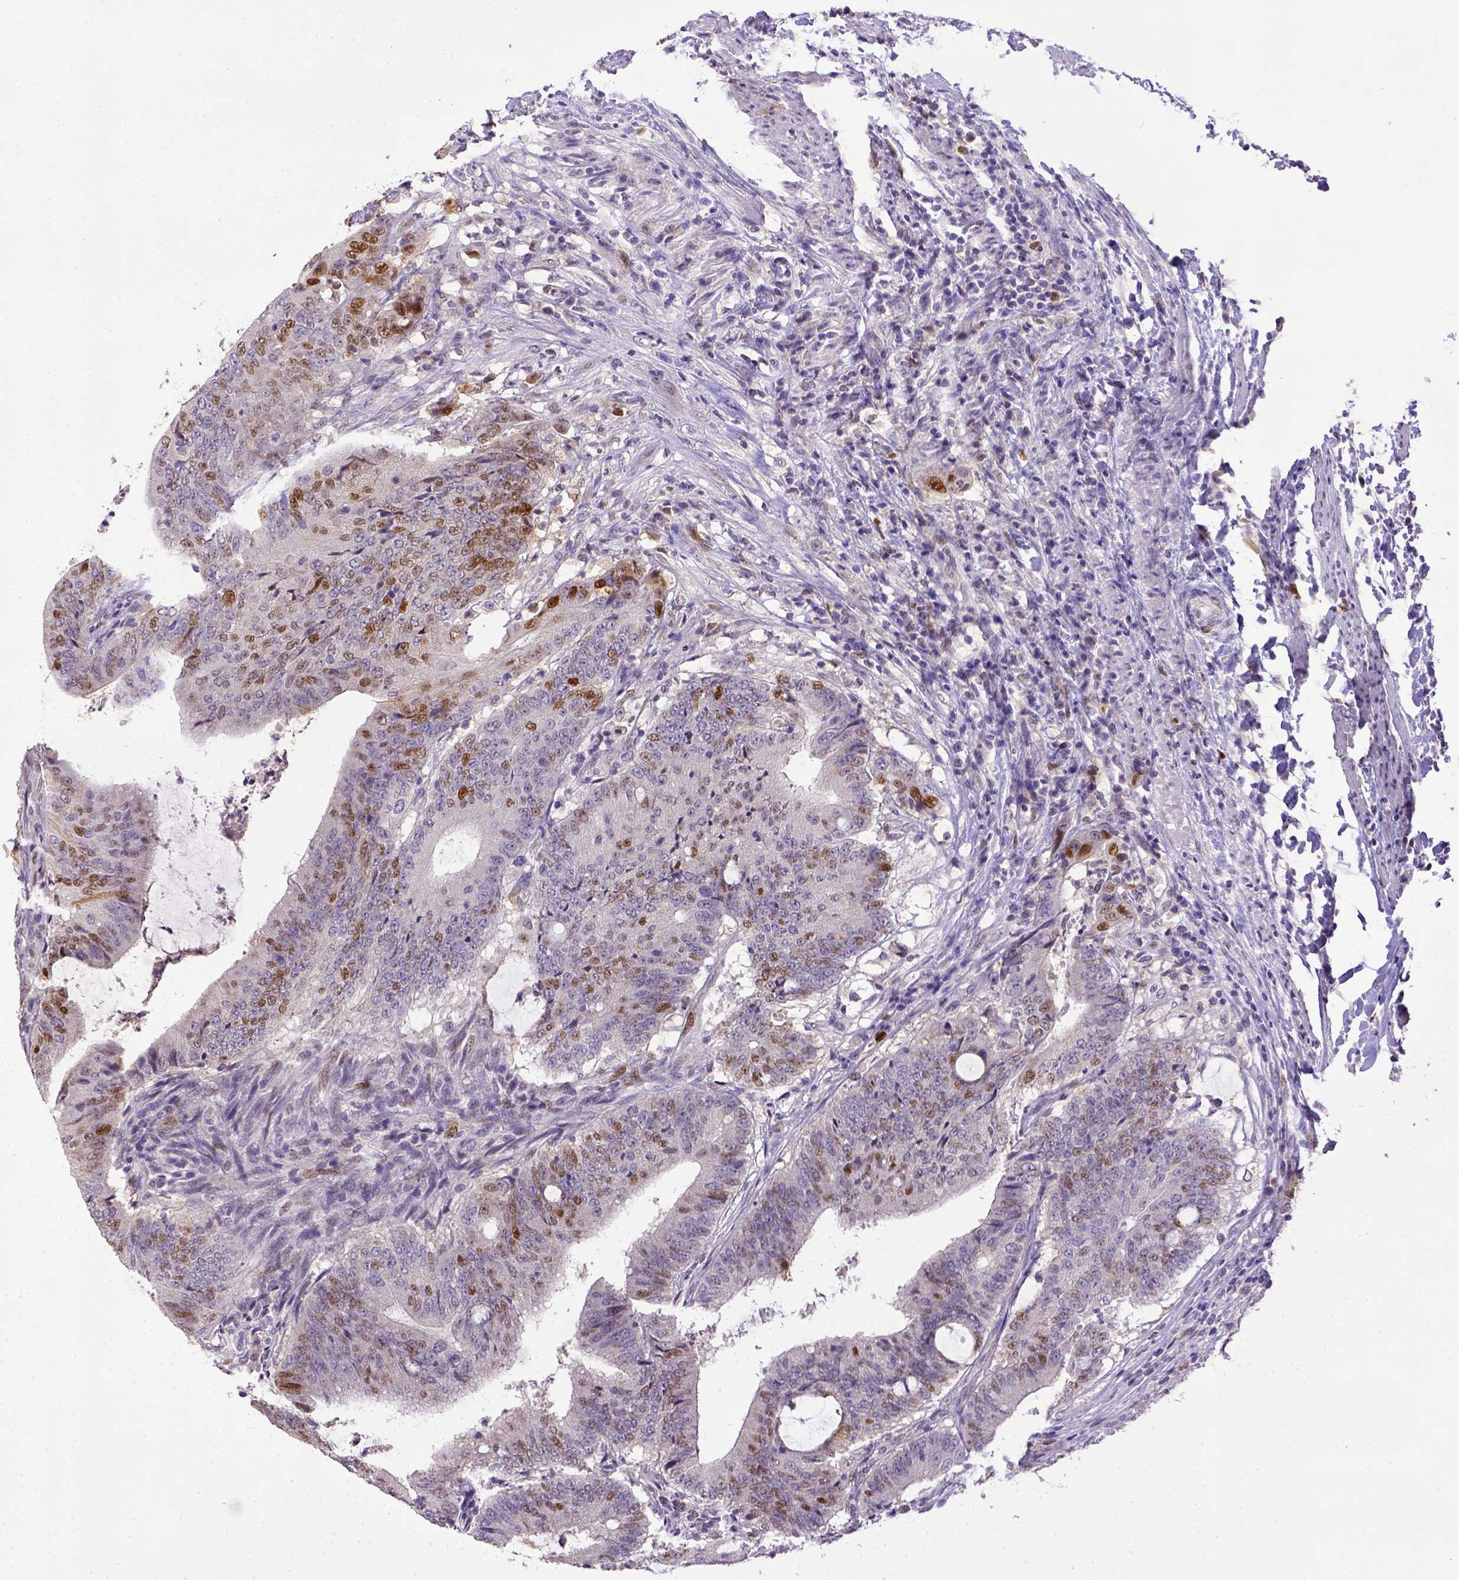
{"staining": {"intensity": "moderate", "quantity": "<25%", "location": "nuclear"}, "tissue": "colorectal cancer", "cell_type": "Tumor cells", "image_type": "cancer", "snomed": [{"axis": "morphology", "description": "Adenocarcinoma, NOS"}, {"axis": "topography", "description": "Colon"}], "caption": "Colorectal cancer (adenocarcinoma) was stained to show a protein in brown. There is low levels of moderate nuclear positivity in about <25% of tumor cells. Using DAB (brown) and hematoxylin (blue) stains, captured at high magnification using brightfield microscopy.", "gene": "CDKN1A", "patient": {"sex": "female", "age": 43}}